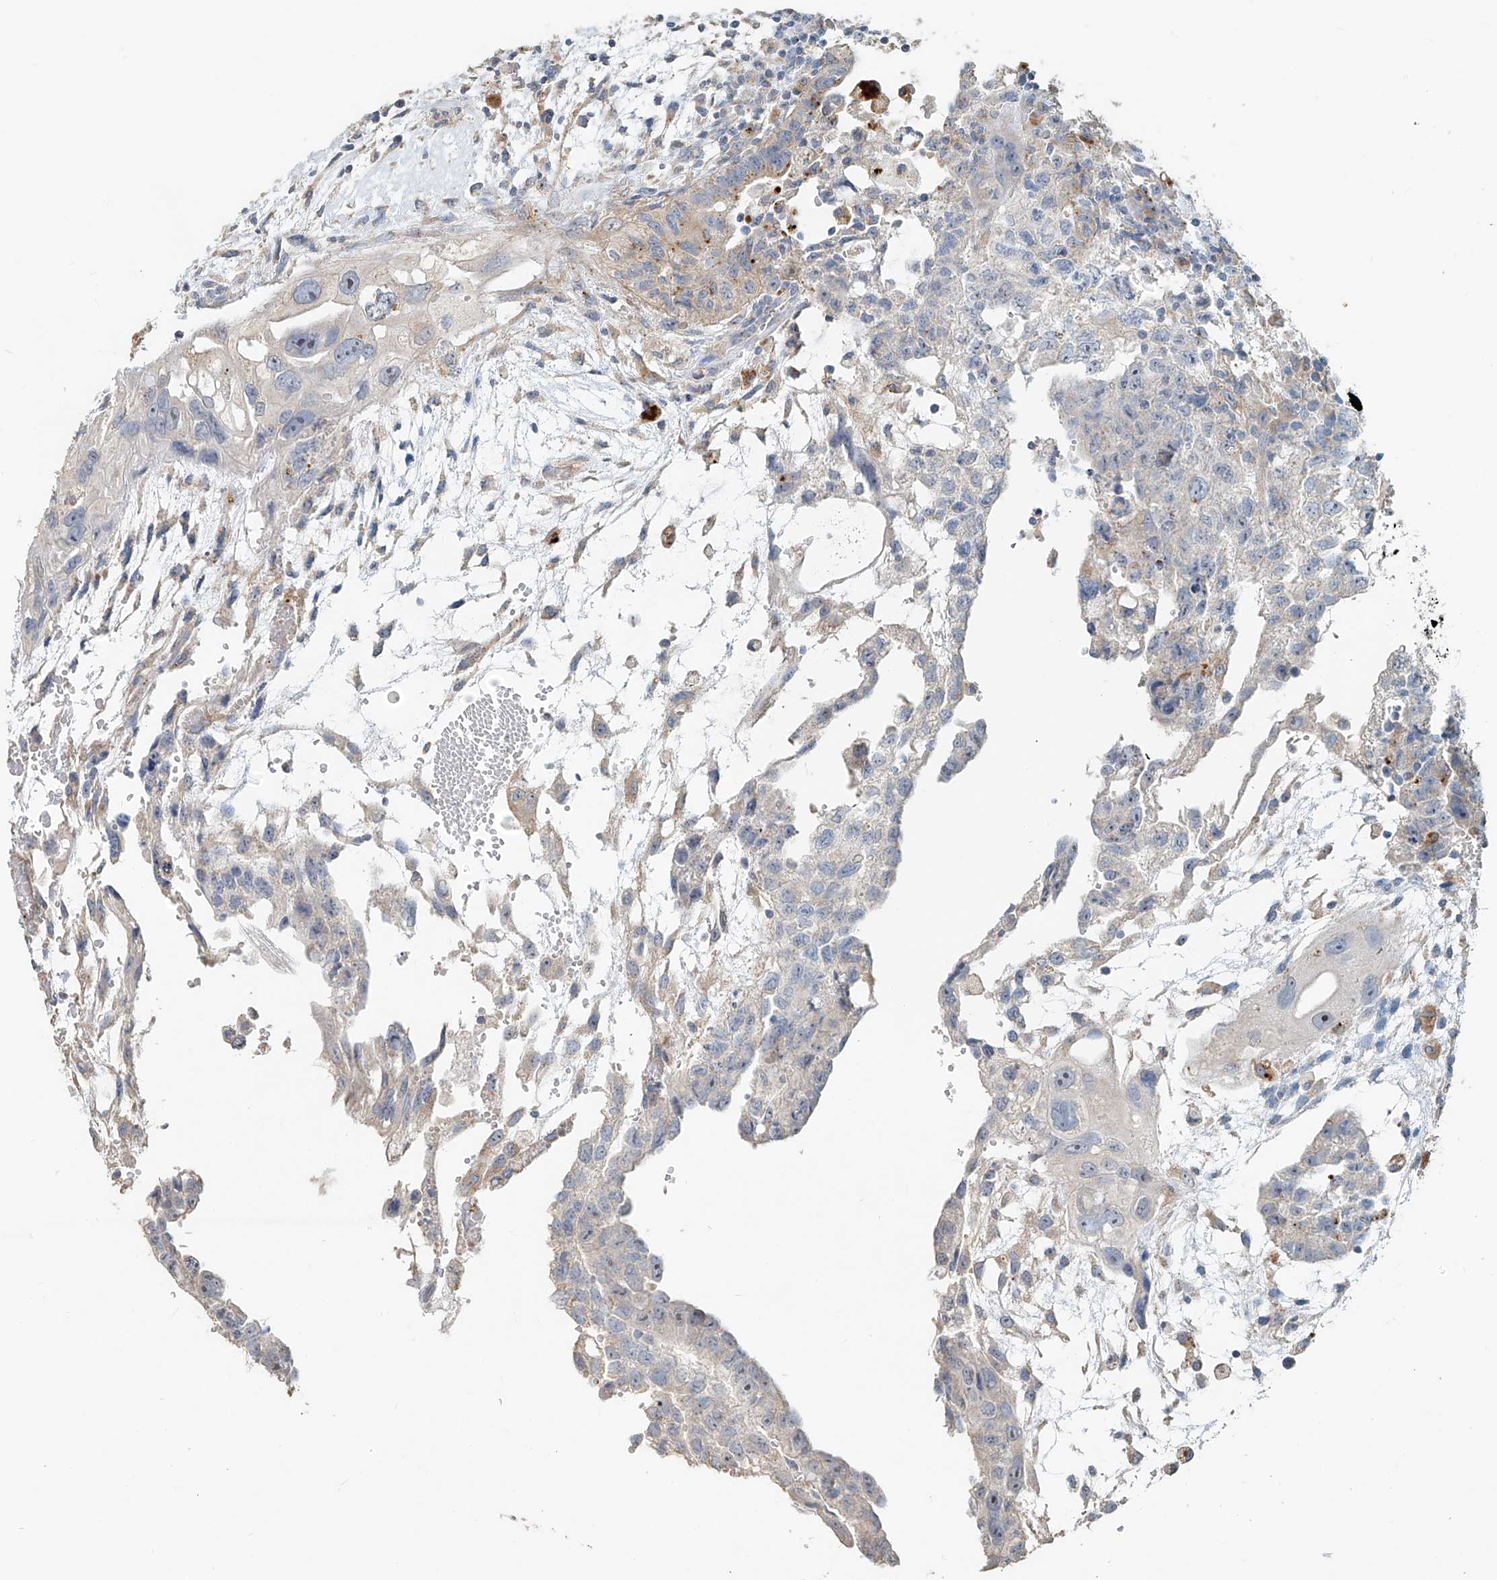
{"staining": {"intensity": "weak", "quantity": "<25%", "location": "cytoplasmic/membranous"}, "tissue": "testis cancer", "cell_type": "Tumor cells", "image_type": "cancer", "snomed": [{"axis": "morphology", "description": "Carcinoma, Embryonal, NOS"}, {"axis": "topography", "description": "Testis"}], "caption": "Protein analysis of embryonal carcinoma (testis) displays no significant staining in tumor cells.", "gene": "TRIM47", "patient": {"sex": "male", "age": 36}}